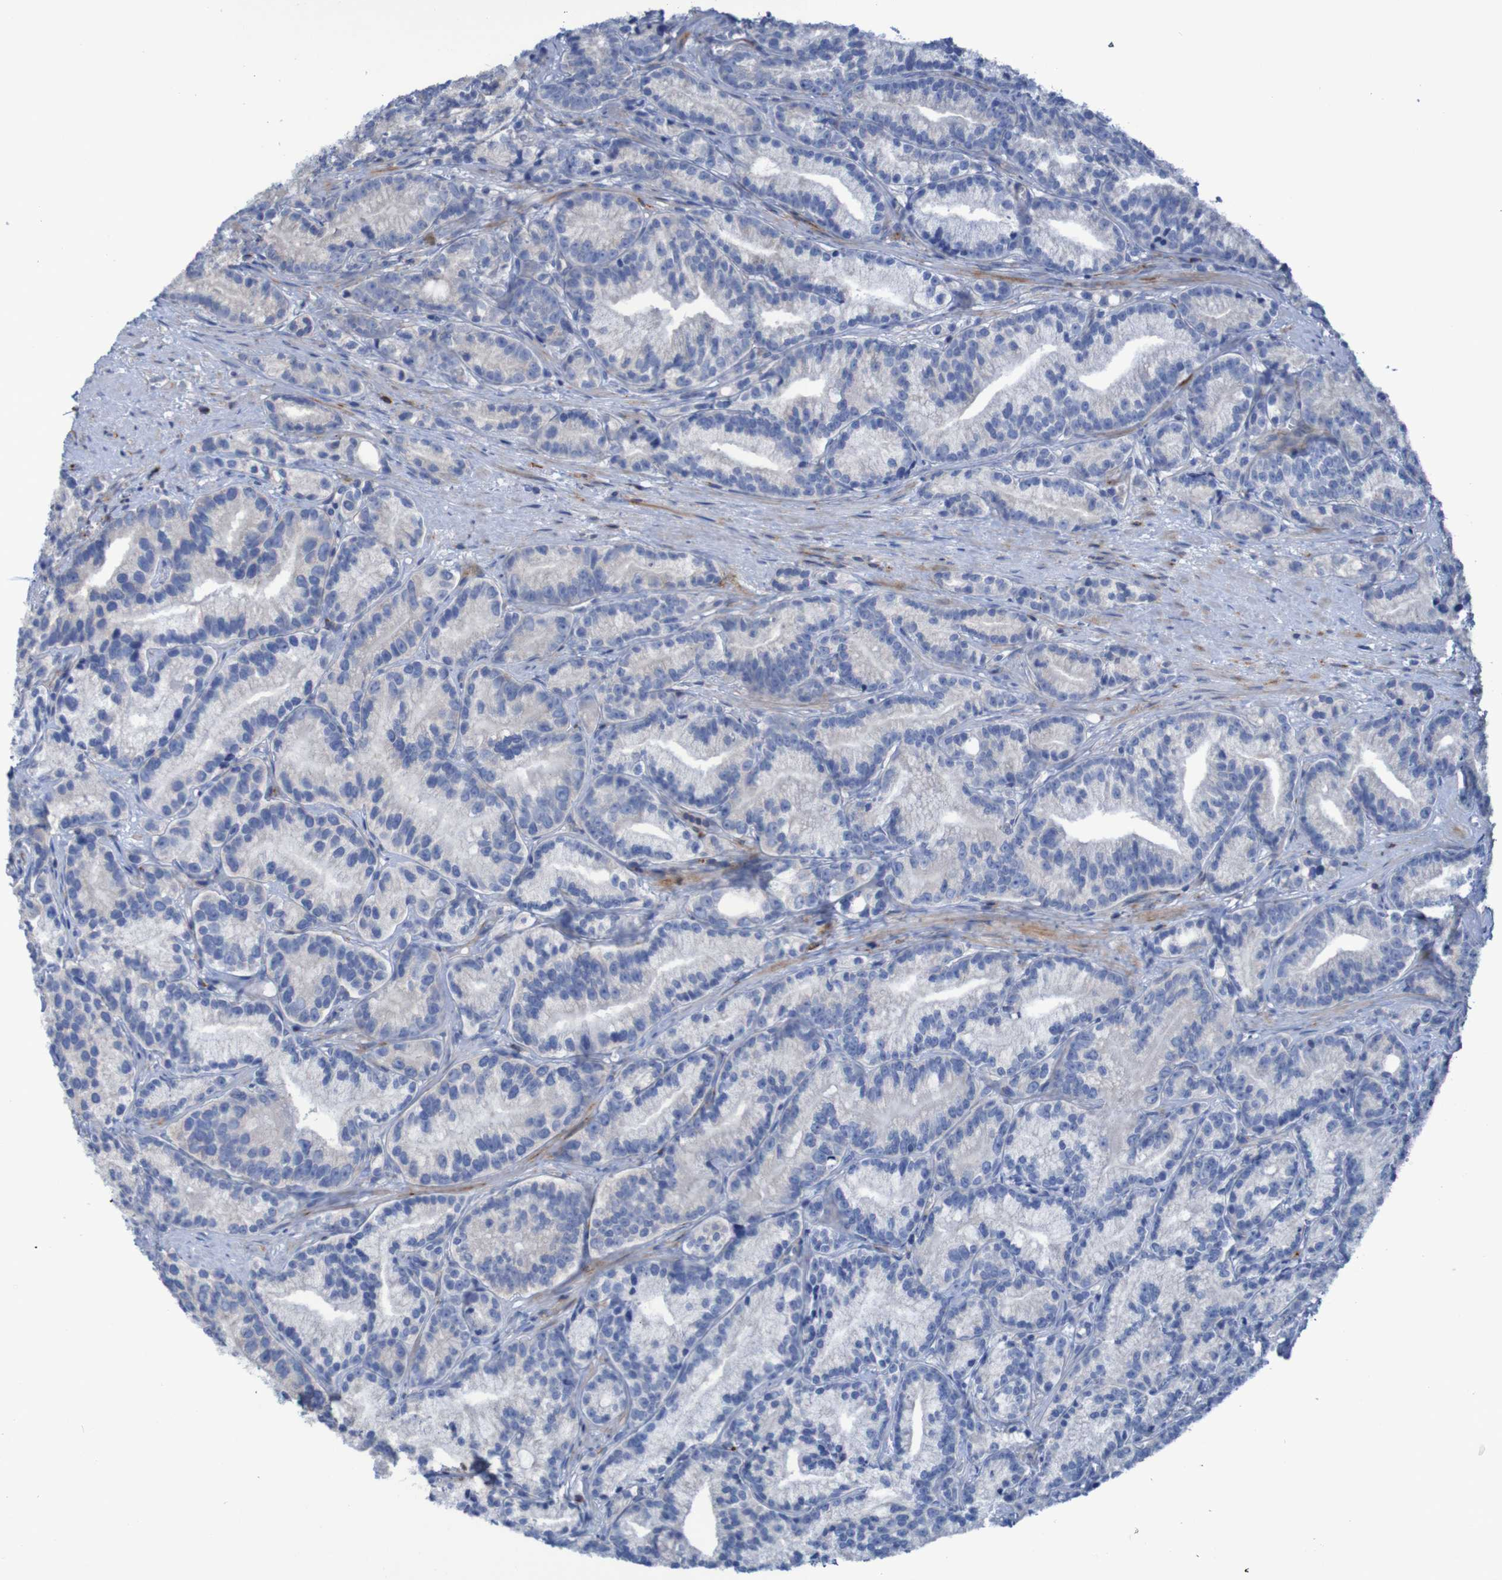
{"staining": {"intensity": "negative", "quantity": "none", "location": "none"}, "tissue": "prostate cancer", "cell_type": "Tumor cells", "image_type": "cancer", "snomed": [{"axis": "morphology", "description": "Adenocarcinoma, Low grade"}, {"axis": "topography", "description": "Prostate"}], "caption": "Image shows no protein positivity in tumor cells of prostate low-grade adenocarcinoma tissue.", "gene": "RNF182", "patient": {"sex": "male", "age": 89}}